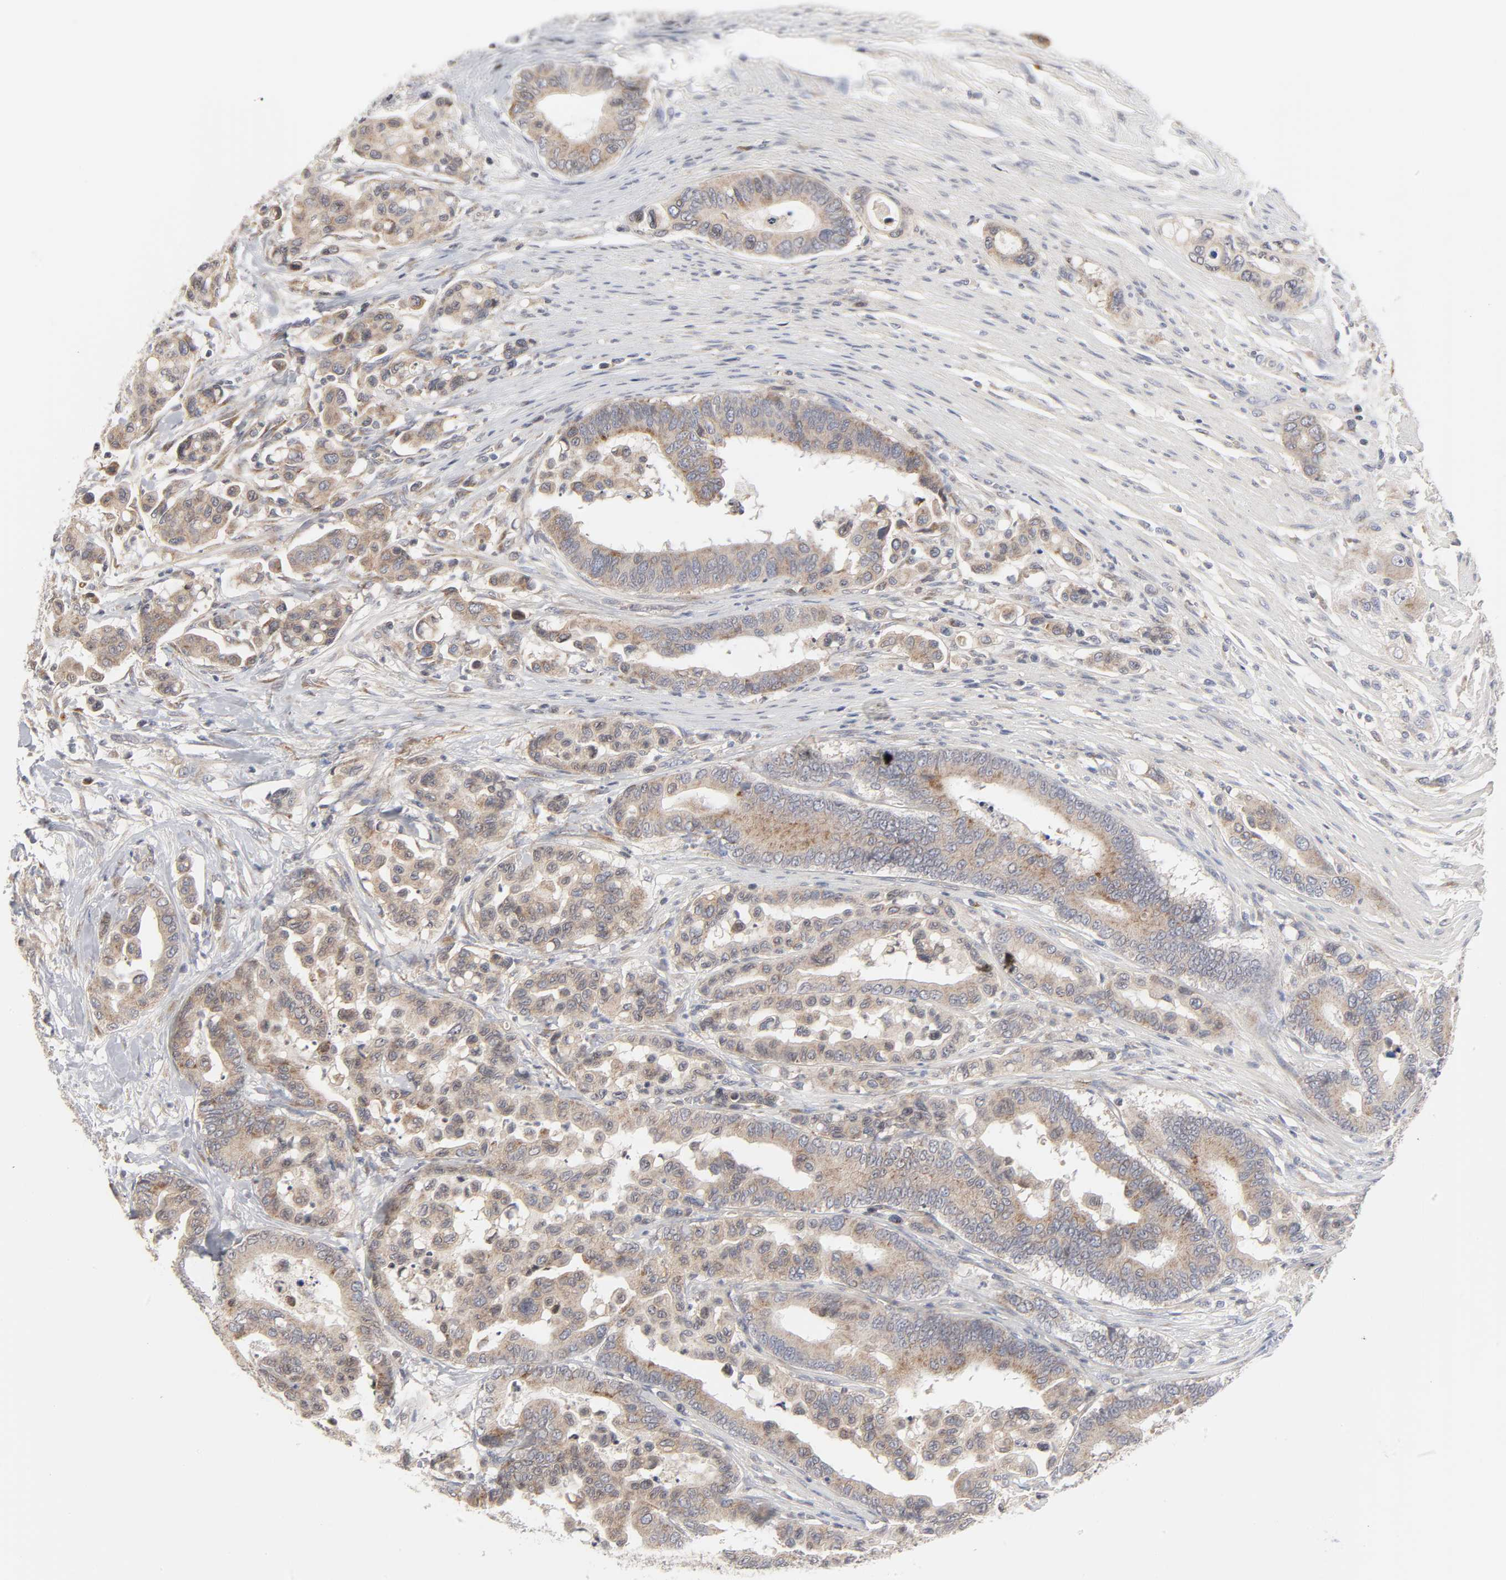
{"staining": {"intensity": "weak", "quantity": ">75%", "location": "cytoplasmic/membranous"}, "tissue": "colorectal cancer", "cell_type": "Tumor cells", "image_type": "cancer", "snomed": [{"axis": "morphology", "description": "Normal tissue, NOS"}, {"axis": "morphology", "description": "Adenocarcinoma, NOS"}, {"axis": "topography", "description": "Colon"}], "caption": "Immunohistochemistry (IHC) (DAB) staining of human colorectal adenocarcinoma exhibits weak cytoplasmic/membranous protein positivity in approximately >75% of tumor cells.", "gene": "IL4R", "patient": {"sex": "male", "age": 82}}